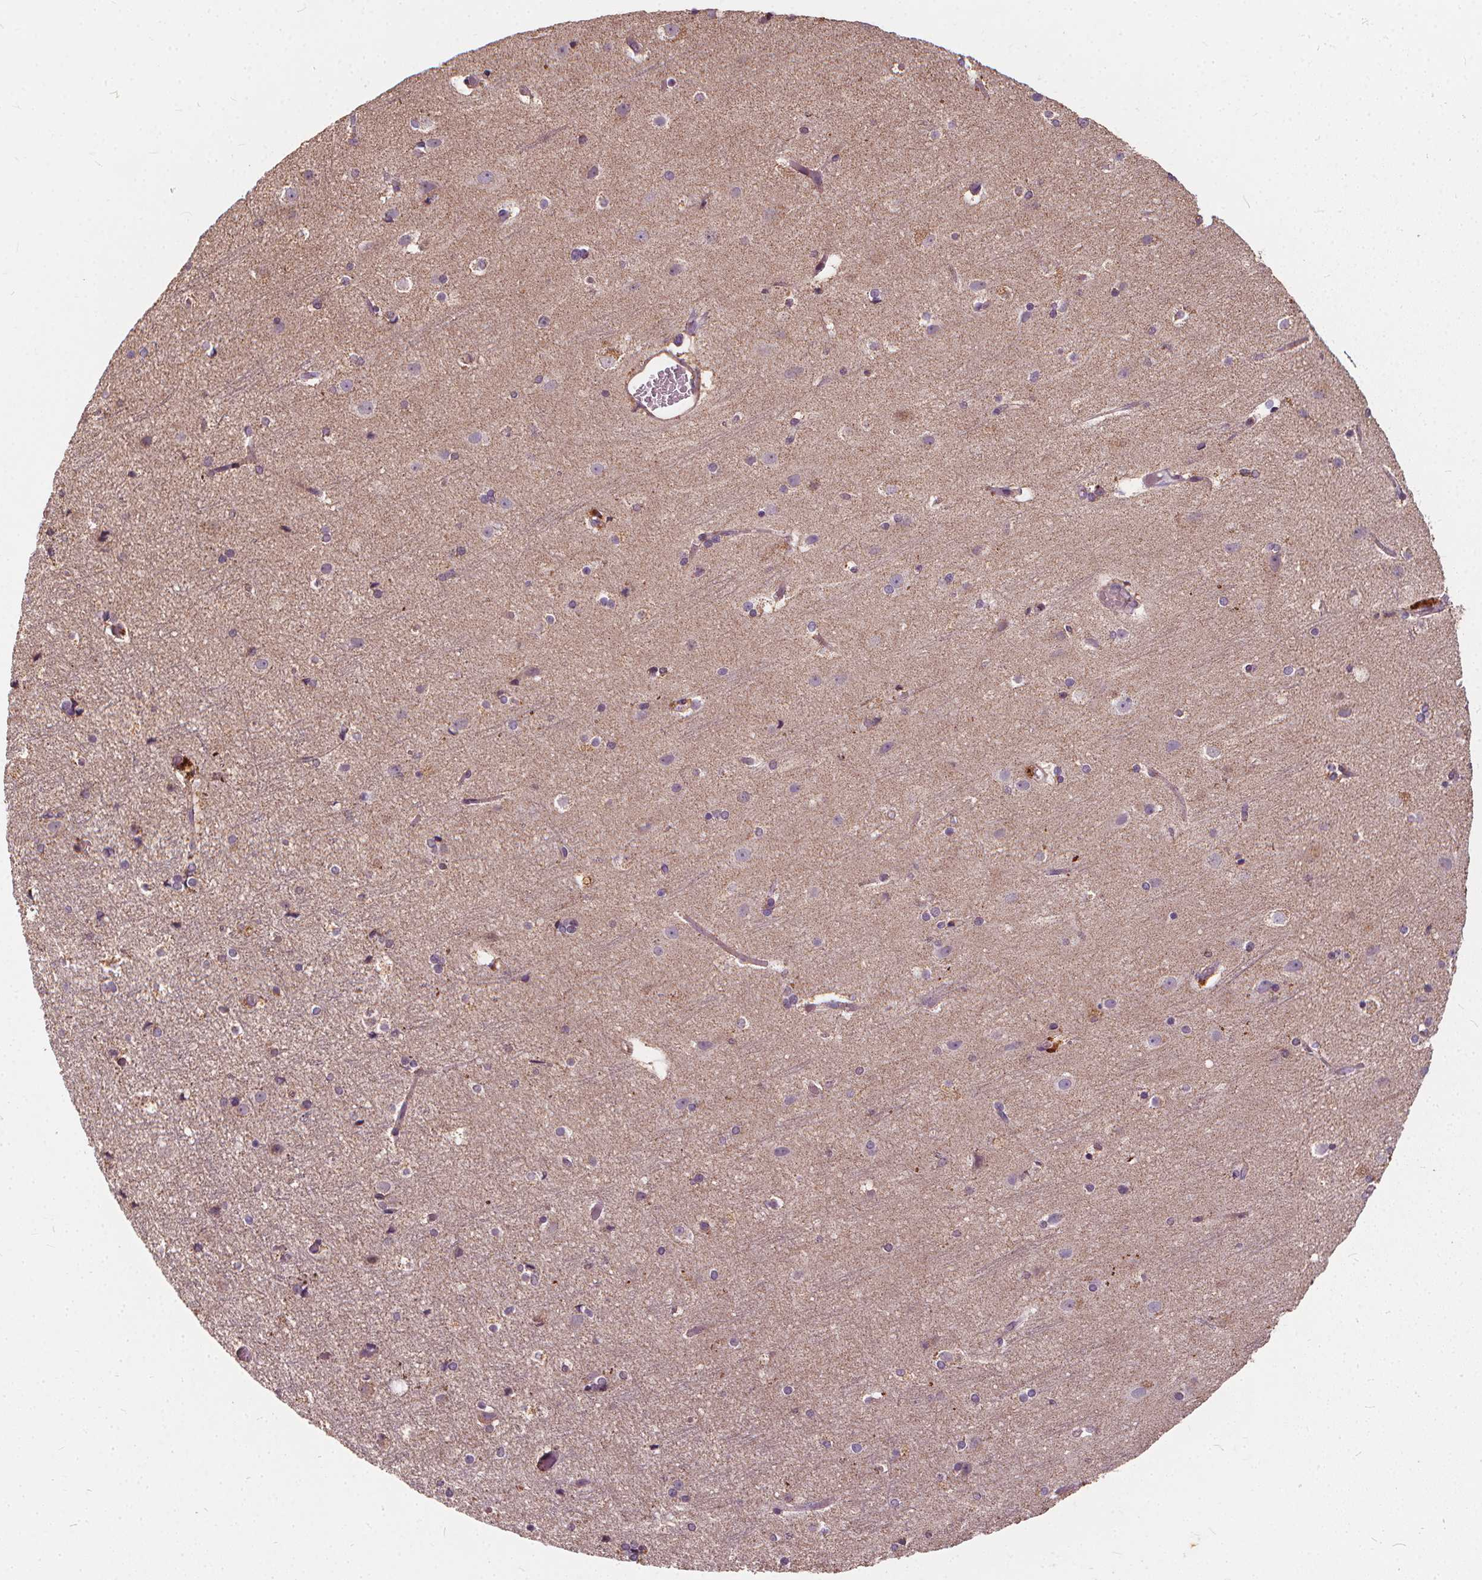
{"staining": {"intensity": "moderate", "quantity": "<25%", "location": "cytoplasmic/membranous"}, "tissue": "cerebral cortex", "cell_type": "Endothelial cells", "image_type": "normal", "snomed": [{"axis": "morphology", "description": "Normal tissue, NOS"}, {"axis": "topography", "description": "Cerebral cortex"}], "caption": "A brown stain shows moderate cytoplasmic/membranous positivity of a protein in endothelial cells of benign human cerebral cortex. (Brightfield microscopy of DAB IHC at high magnification).", "gene": "ORAI2", "patient": {"sex": "female", "age": 52}}